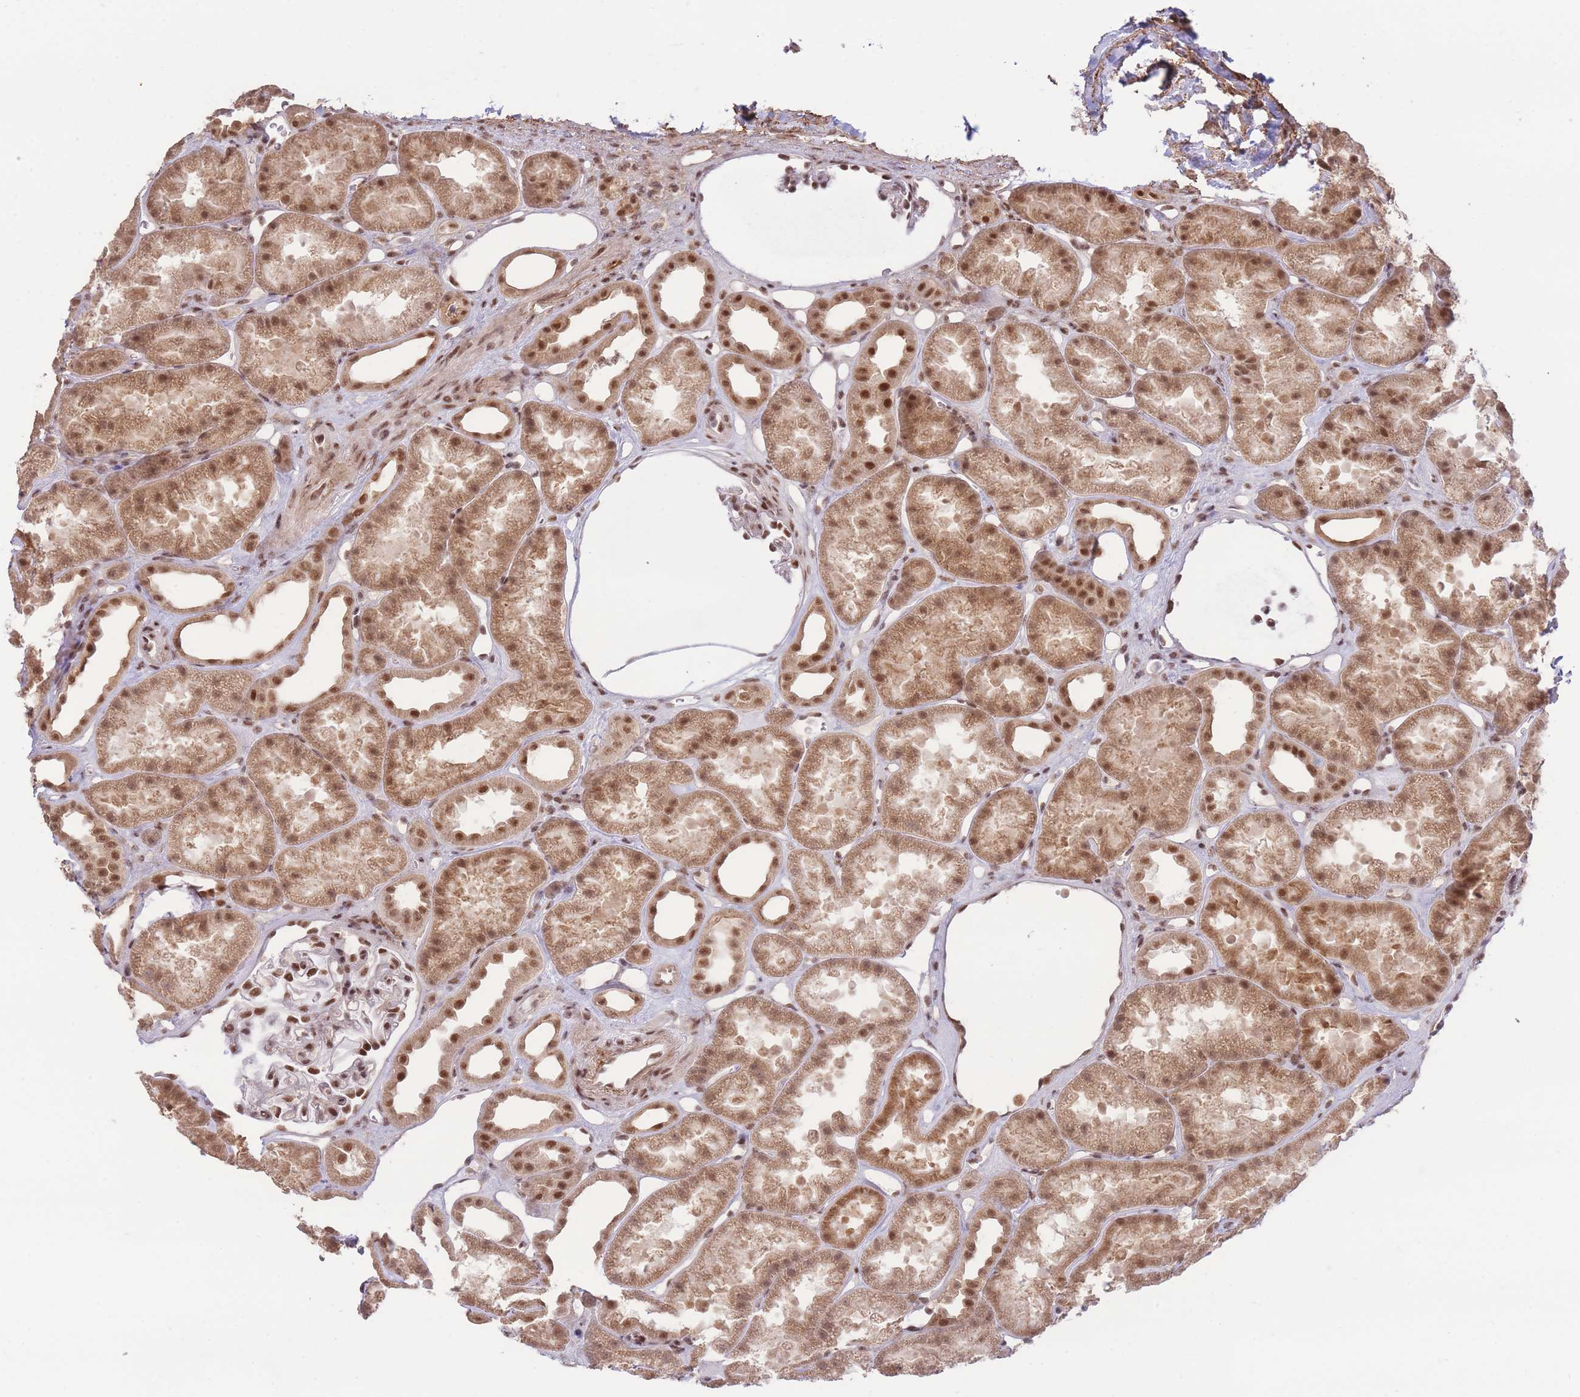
{"staining": {"intensity": "strong", "quantity": ">75%", "location": "nuclear"}, "tissue": "kidney", "cell_type": "Cells in glomeruli", "image_type": "normal", "snomed": [{"axis": "morphology", "description": "Normal tissue, NOS"}, {"axis": "topography", "description": "Kidney"}], "caption": "This photomicrograph reveals immunohistochemistry (IHC) staining of benign kidney, with high strong nuclear expression in approximately >75% of cells in glomeruli.", "gene": "CARD8", "patient": {"sex": "male", "age": 61}}